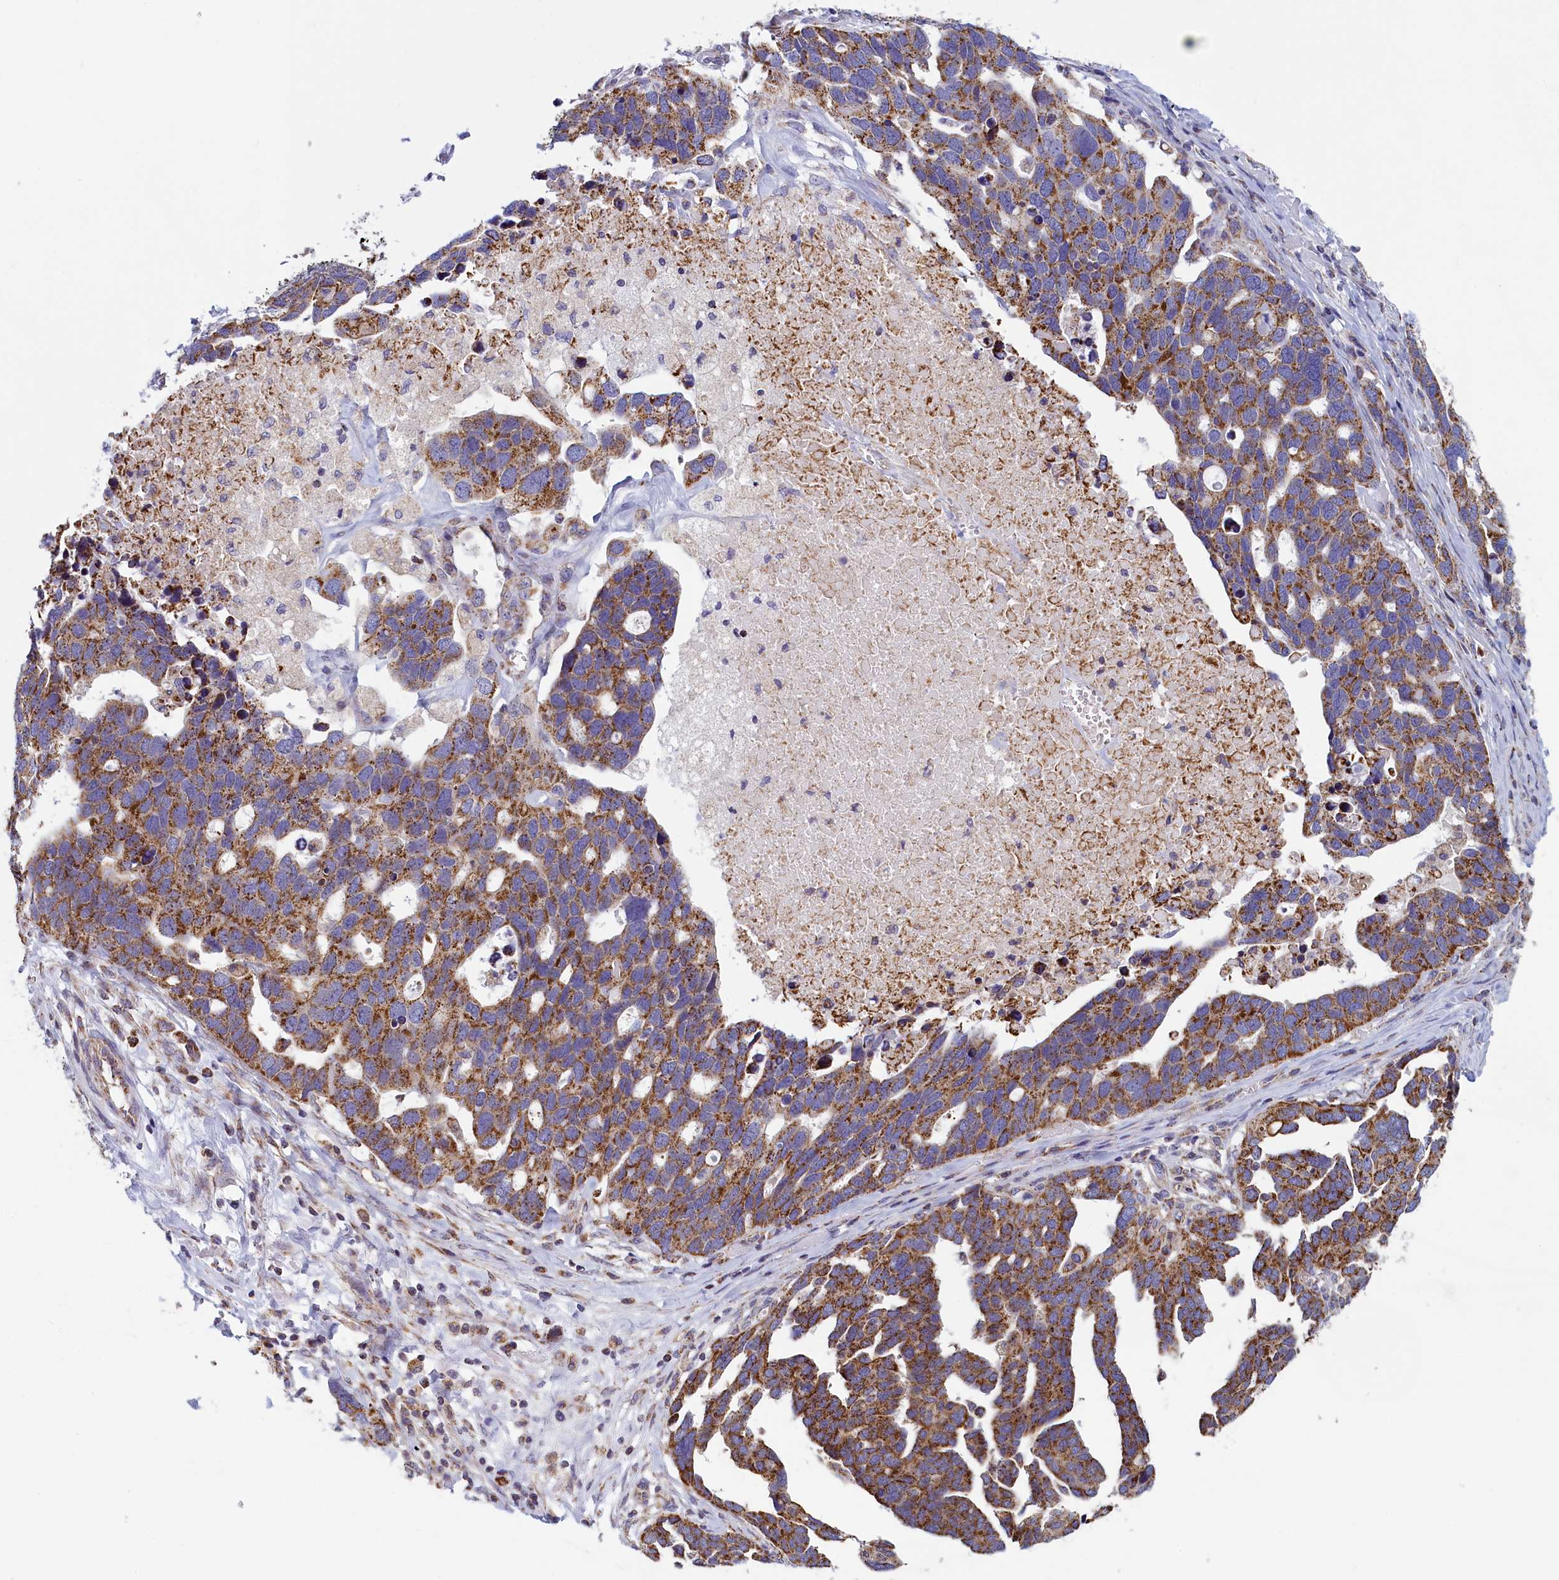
{"staining": {"intensity": "moderate", "quantity": ">75%", "location": "cytoplasmic/membranous"}, "tissue": "ovarian cancer", "cell_type": "Tumor cells", "image_type": "cancer", "snomed": [{"axis": "morphology", "description": "Cystadenocarcinoma, serous, NOS"}, {"axis": "topography", "description": "Ovary"}], "caption": "Protein expression analysis of ovarian cancer exhibits moderate cytoplasmic/membranous staining in about >75% of tumor cells. The staining was performed using DAB (3,3'-diaminobenzidine), with brown indicating positive protein expression. Nuclei are stained blue with hematoxylin.", "gene": "IFT122", "patient": {"sex": "female", "age": 54}}